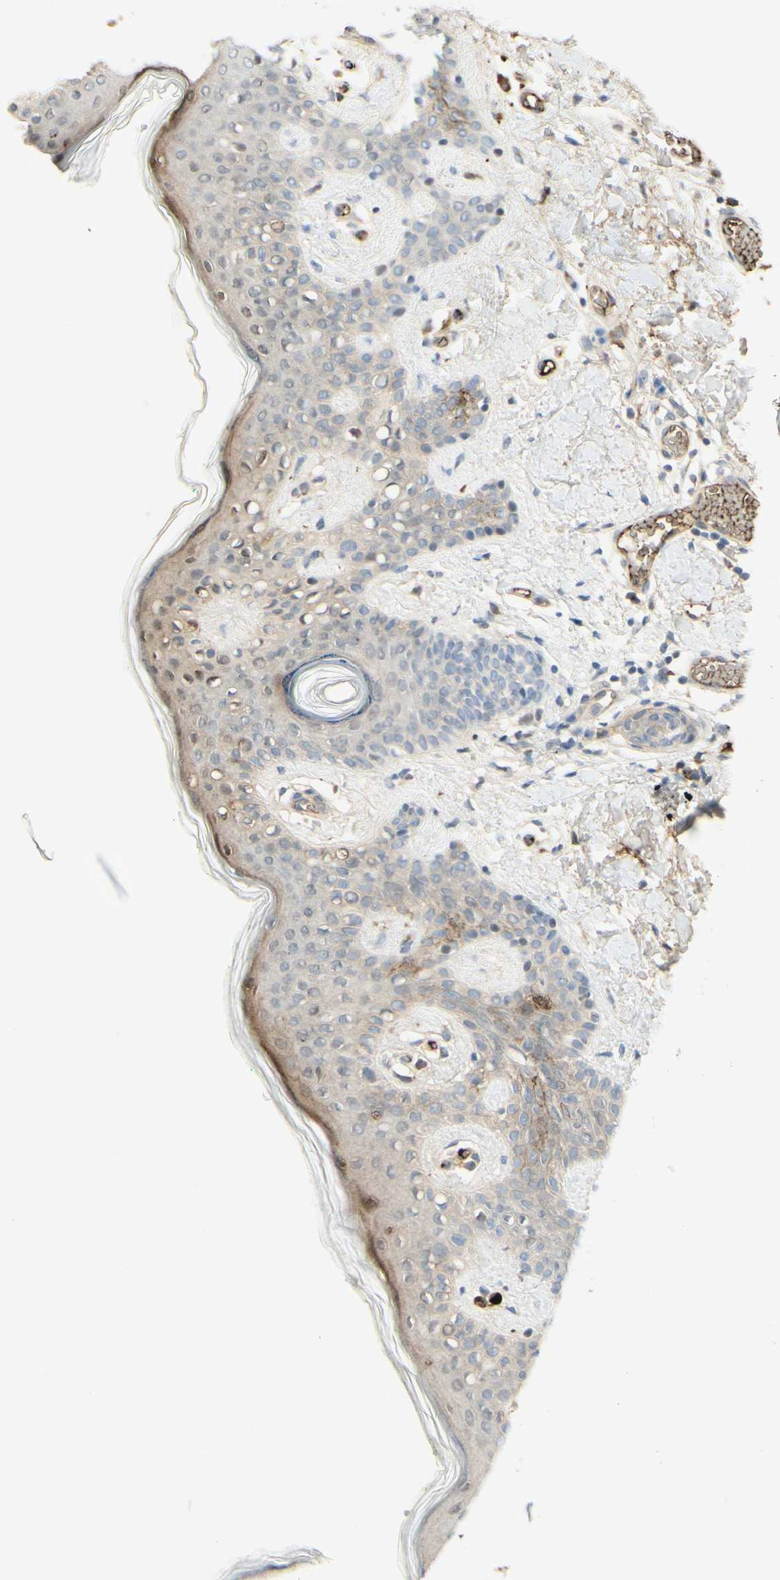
{"staining": {"intensity": "negative", "quantity": "none", "location": "none"}, "tissue": "skin", "cell_type": "Fibroblasts", "image_type": "normal", "snomed": [{"axis": "morphology", "description": "Normal tissue, NOS"}, {"axis": "topography", "description": "Skin"}], "caption": "The immunohistochemistry (IHC) histopathology image has no significant positivity in fibroblasts of skin.", "gene": "ANGPT2", "patient": {"sex": "male", "age": 16}}